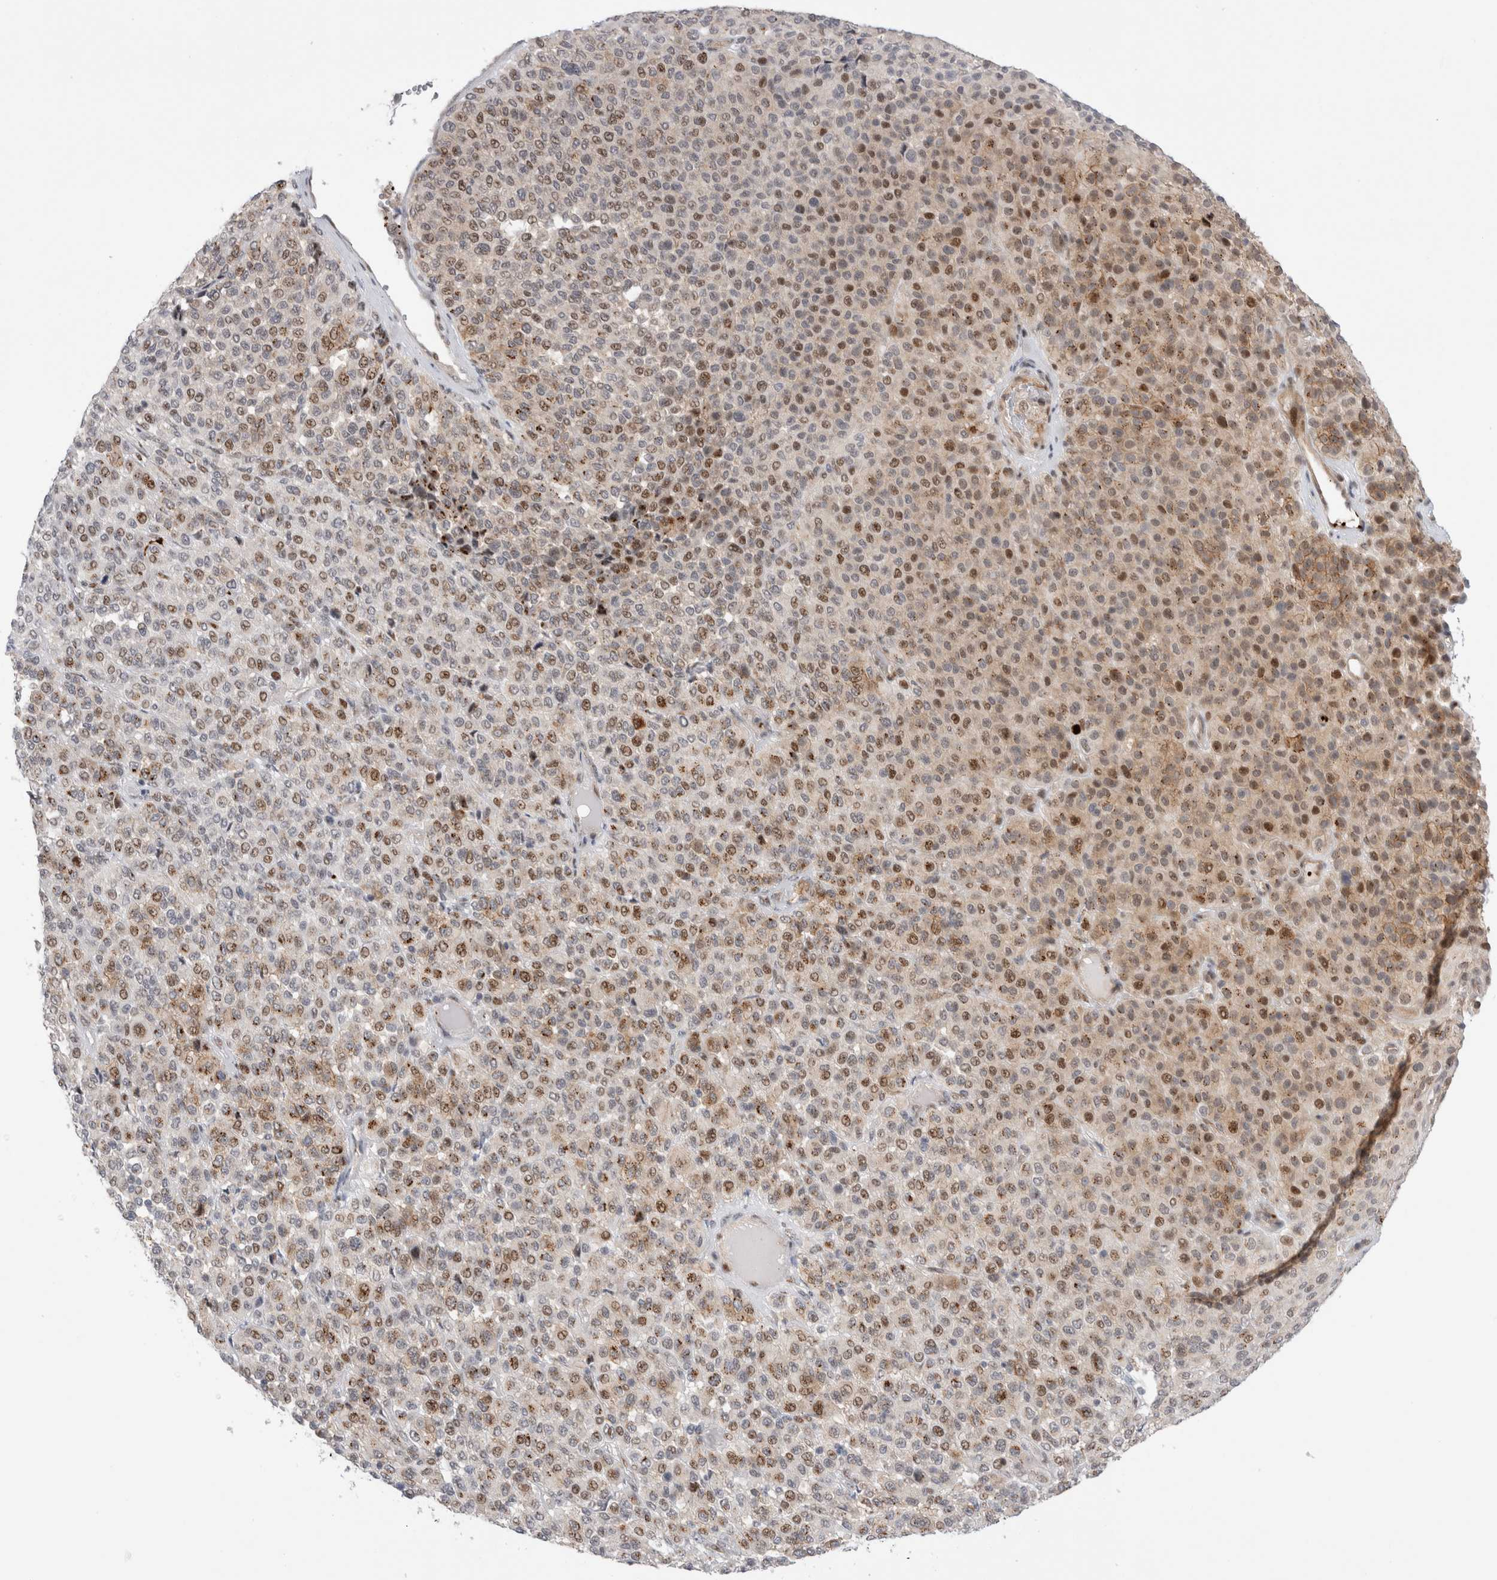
{"staining": {"intensity": "moderate", "quantity": "25%-75%", "location": "cytoplasmic/membranous,nuclear"}, "tissue": "melanoma", "cell_type": "Tumor cells", "image_type": "cancer", "snomed": [{"axis": "morphology", "description": "Malignant melanoma, Metastatic site"}, {"axis": "topography", "description": "Pancreas"}], "caption": "A brown stain shows moderate cytoplasmic/membranous and nuclear positivity of a protein in malignant melanoma (metastatic site) tumor cells.", "gene": "VPS28", "patient": {"sex": "female", "age": 30}}